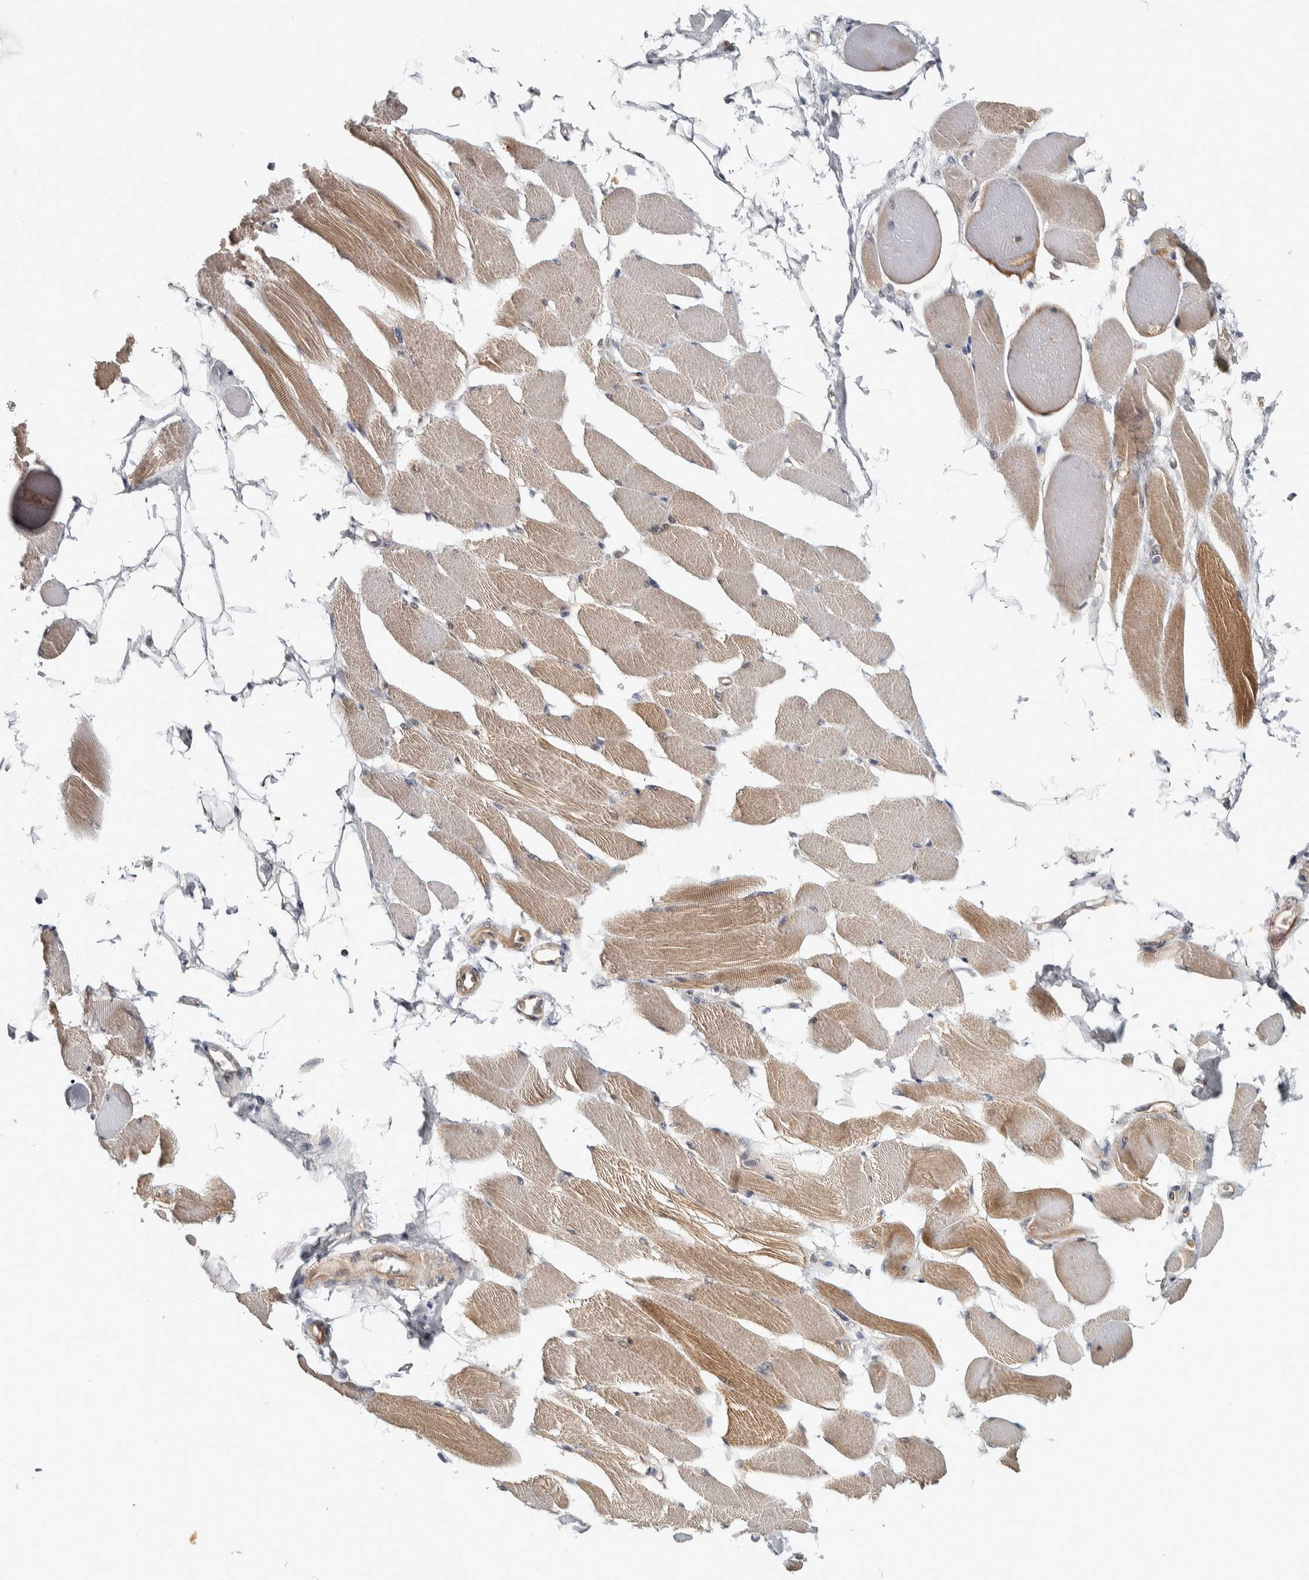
{"staining": {"intensity": "moderate", "quantity": ">75%", "location": "cytoplasmic/membranous"}, "tissue": "skeletal muscle", "cell_type": "Myocytes", "image_type": "normal", "snomed": [{"axis": "morphology", "description": "Normal tissue, NOS"}, {"axis": "topography", "description": "Skeletal muscle"}, {"axis": "topography", "description": "Peripheral nerve tissue"}], "caption": "Immunohistochemical staining of benign human skeletal muscle shows moderate cytoplasmic/membranous protein expression in approximately >75% of myocytes. Ihc stains the protein of interest in brown and the nuclei are stained blue.", "gene": "CHMP4C", "patient": {"sex": "female", "age": 84}}